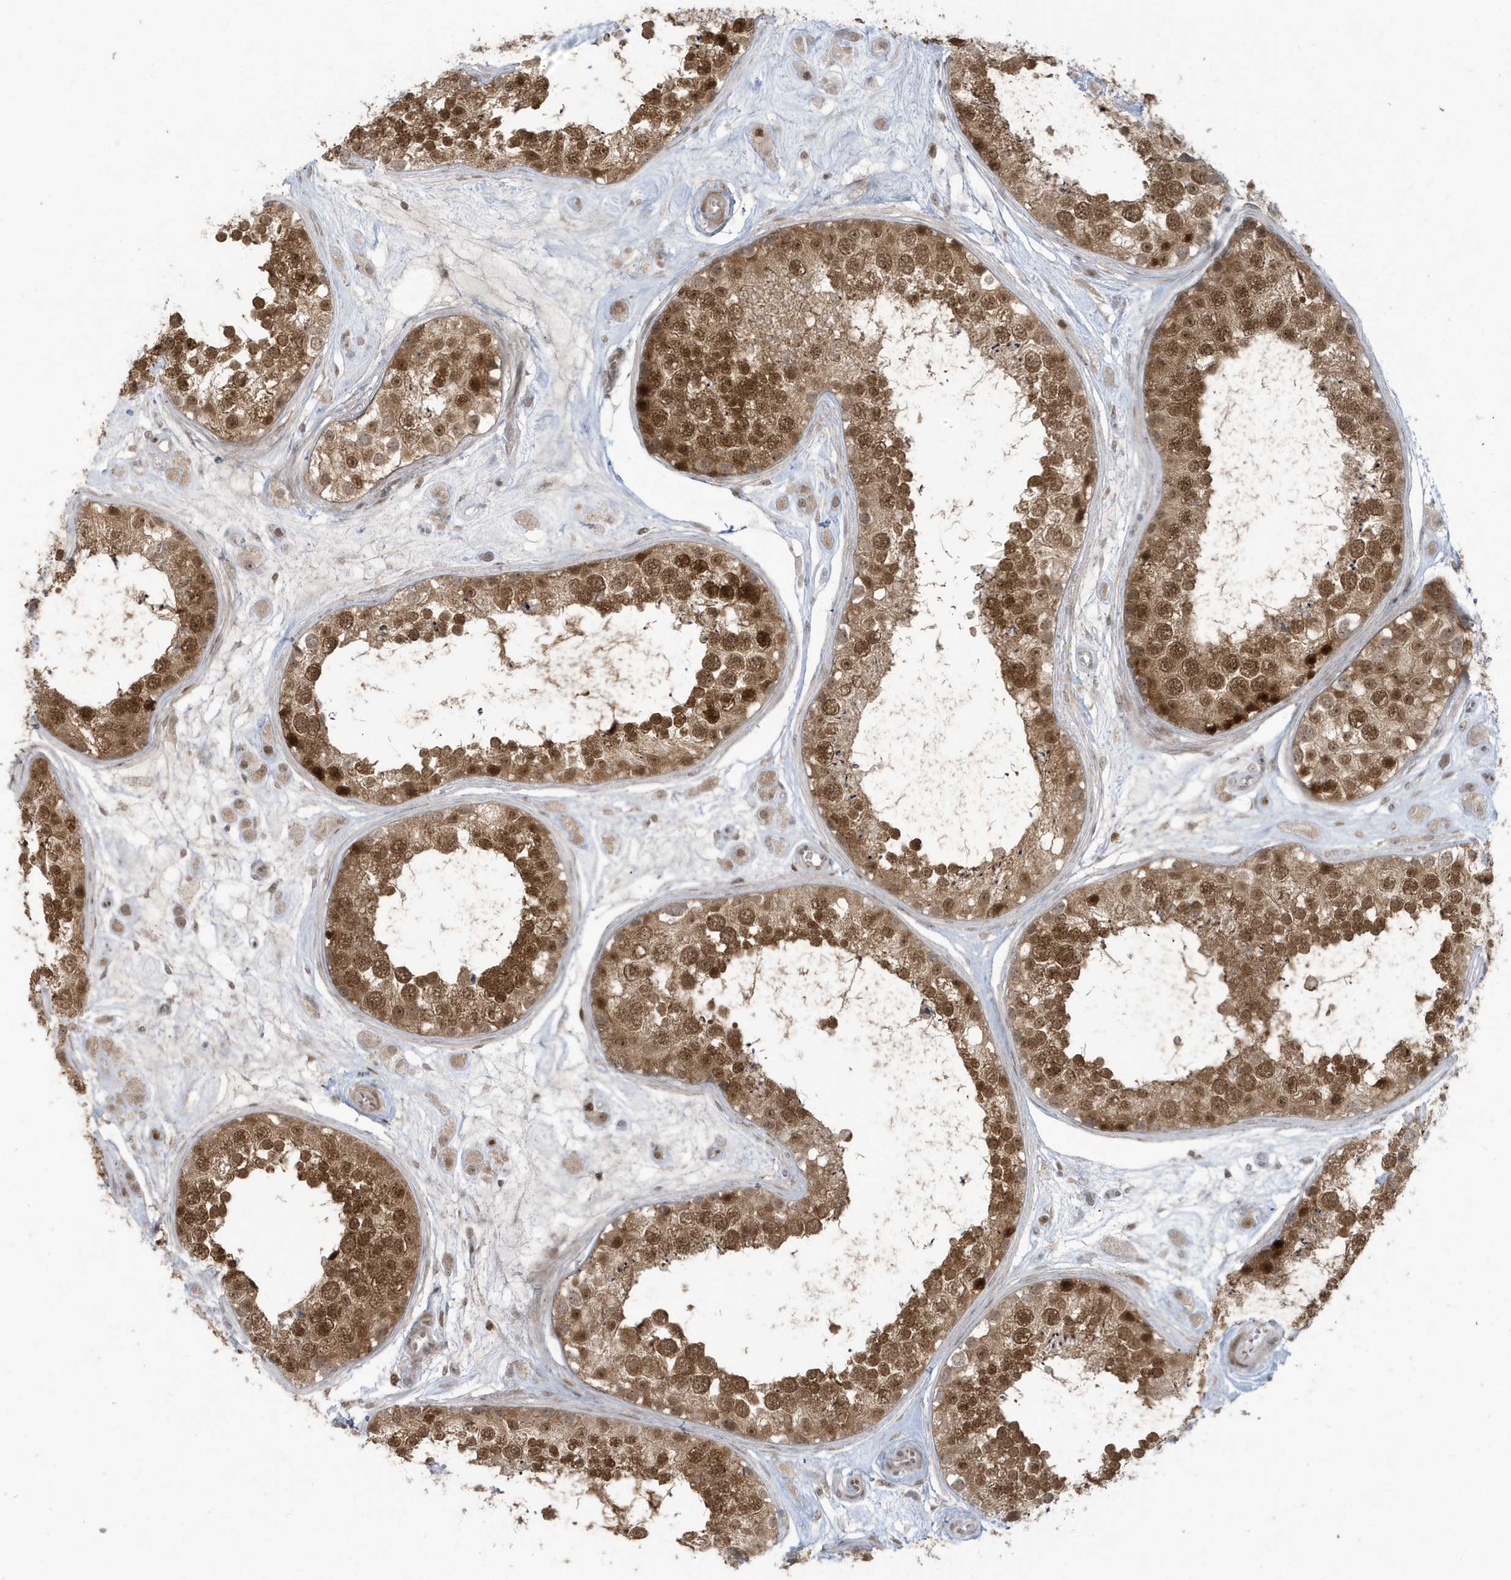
{"staining": {"intensity": "strong", "quantity": ">75%", "location": "cytoplasmic/membranous,nuclear"}, "tissue": "testis", "cell_type": "Cells in seminiferous ducts", "image_type": "normal", "snomed": [{"axis": "morphology", "description": "Normal tissue, NOS"}, {"axis": "topography", "description": "Testis"}], "caption": "This micrograph exhibits immunohistochemistry (IHC) staining of unremarkable human testis, with high strong cytoplasmic/membranous,nuclear expression in about >75% of cells in seminiferous ducts.", "gene": "C1orf52", "patient": {"sex": "male", "age": 25}}